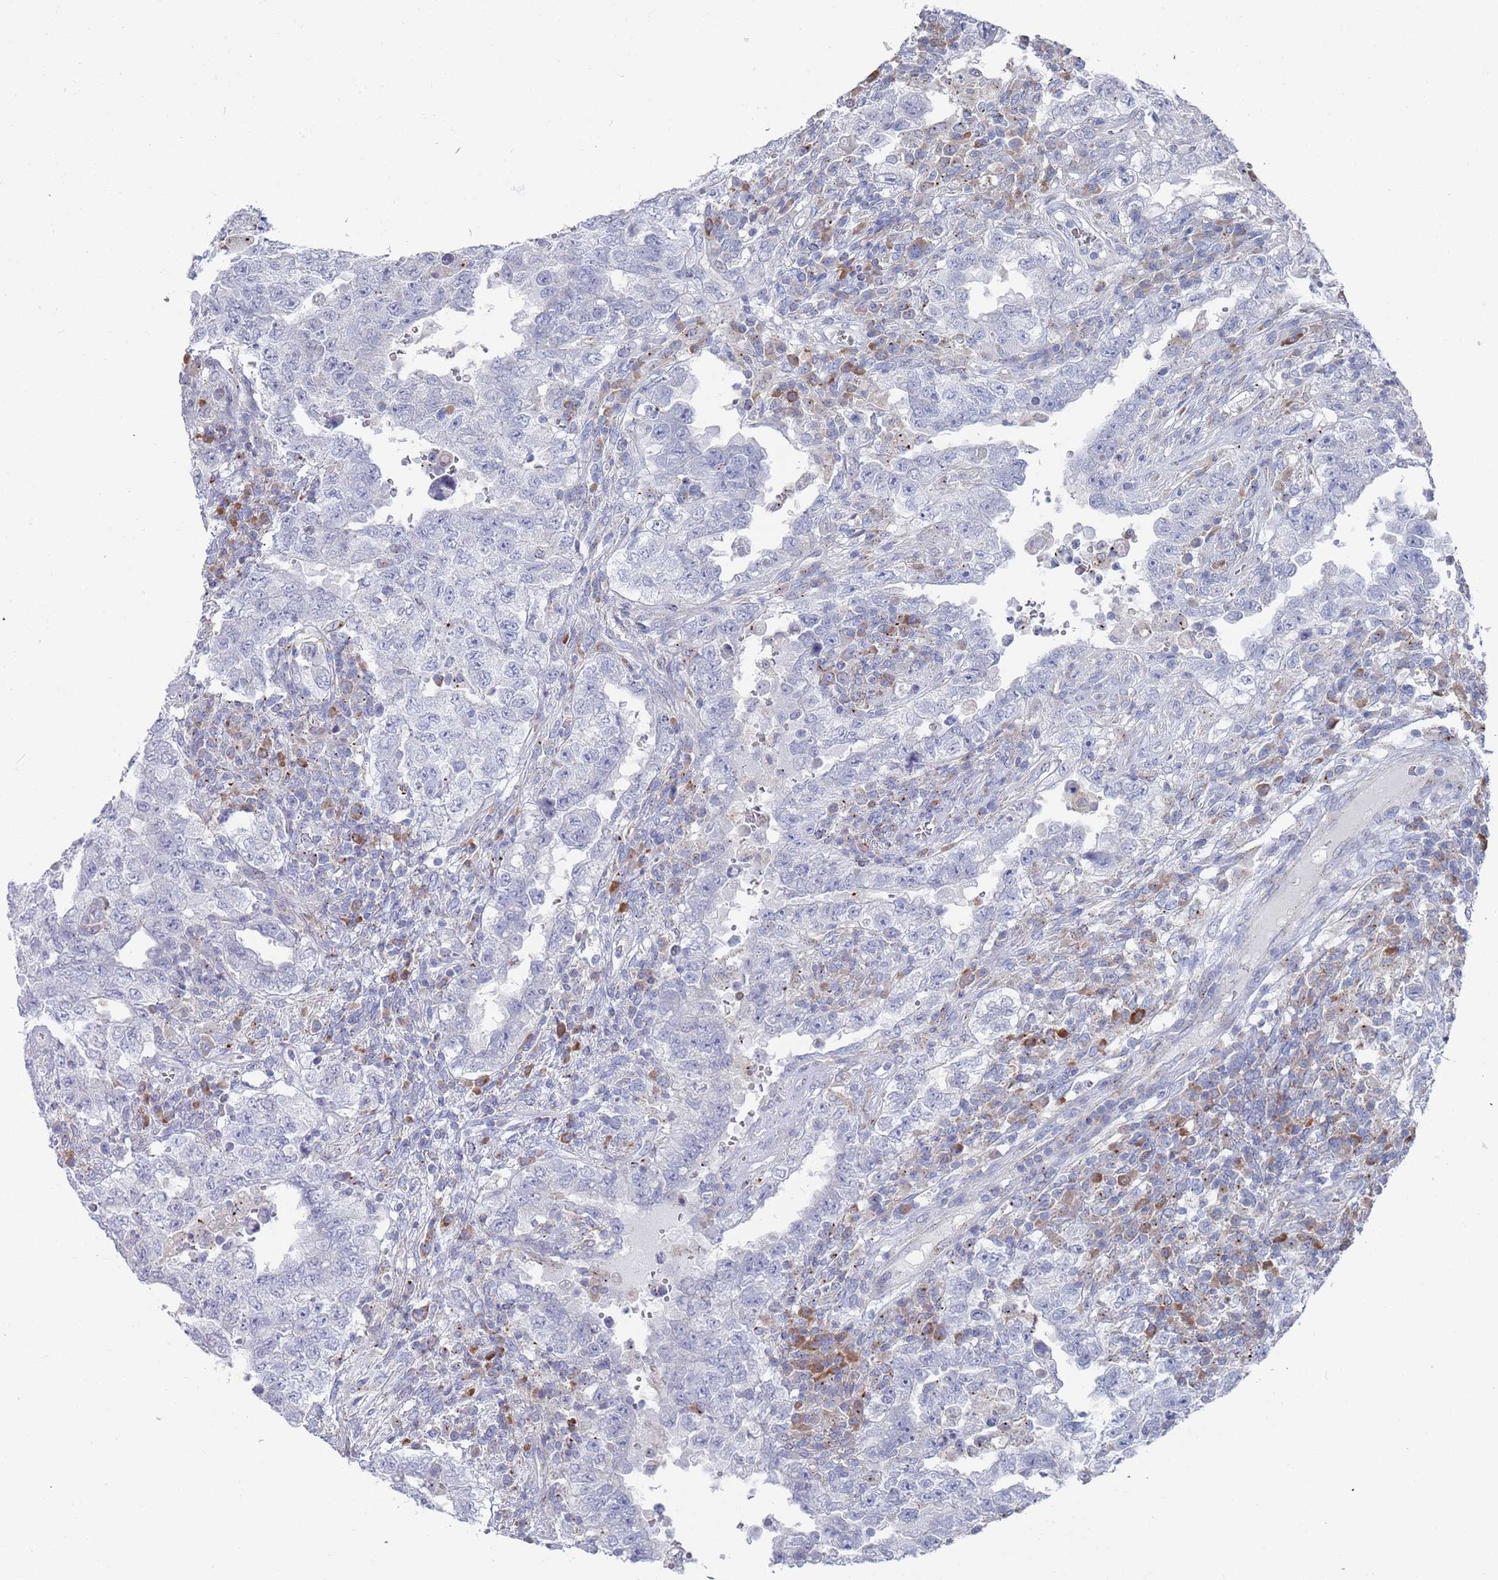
{"staining": {"intensity": "negative", "quantity": "none", "location": "none"}, "tissue": "testis cancer", "cell_type": "Tumor cells", "image_type": "cancer", "snomed": [{"axis": "morphology", "description": "Carcinoma, Embryonal, NOS"}, {"axis": "topography", "description": "Testis"}], "caption": "Tumor cells show no significant expression in testis embryonal carcinoma.", "gene": "MAT1A", "patient": {"sex": "male", "age": 26}}